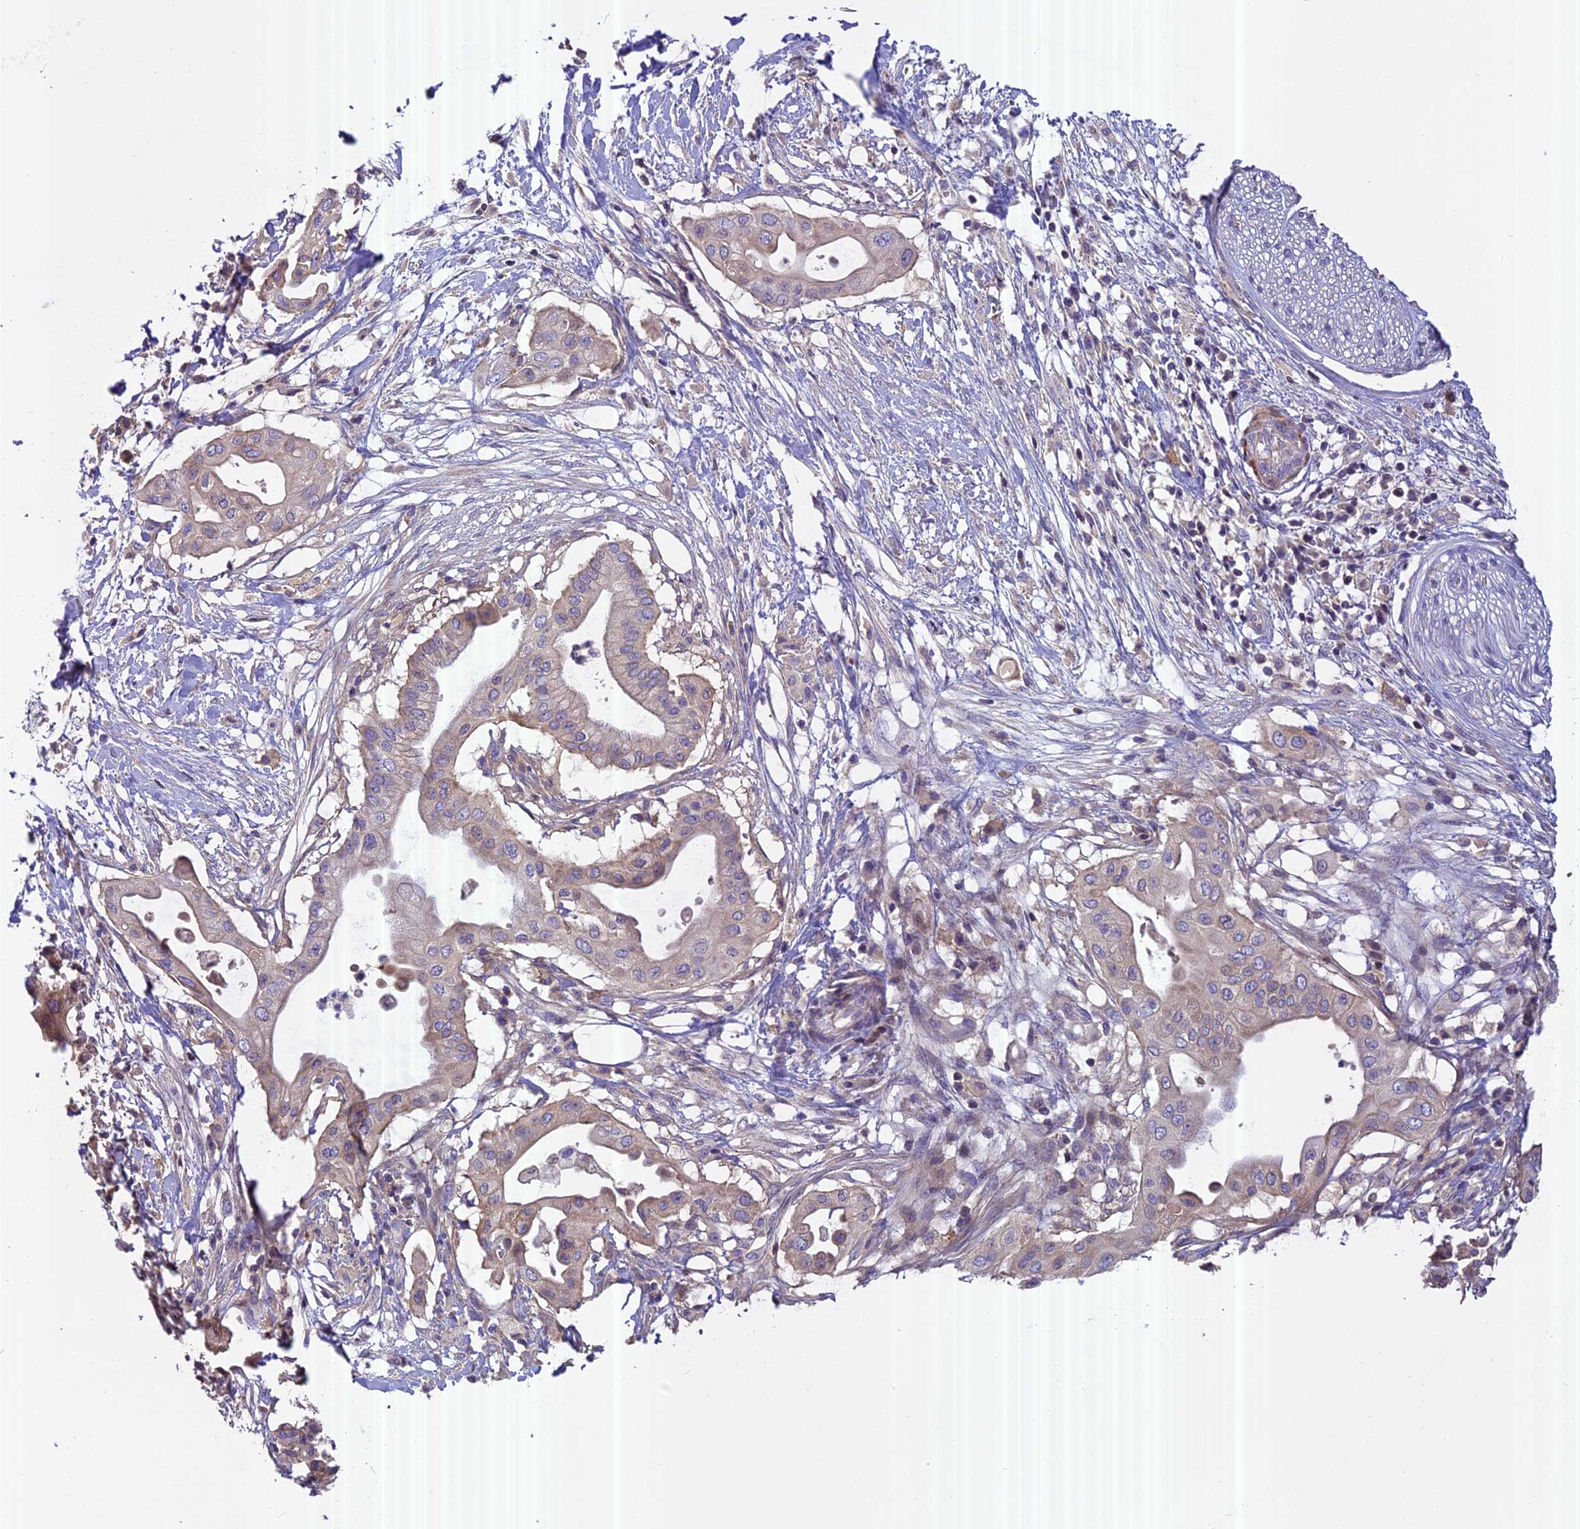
{"staining": {"intensity": "moderate", "quantity": "<25%", "location": "cytoplasmic/membranous"}, "tissue": "pancreatic cancer", "cell_type": "Tumor cells", "image_type": "cancer", "snomed": [{"axis": "morphology", "description": "Adenocarcinoma, NOS"}, {"axis": "topography", "description": "Pancreas"}], "caption": "This histopathology image demonstrates IHC staining of pancreatic adenocarcinoma, with low moderate cytoplasmic/membranous staining in approximately <25% of tumor cells.", "gene": "FAM98C", "patient": {"sex": "male", "age": 68}}